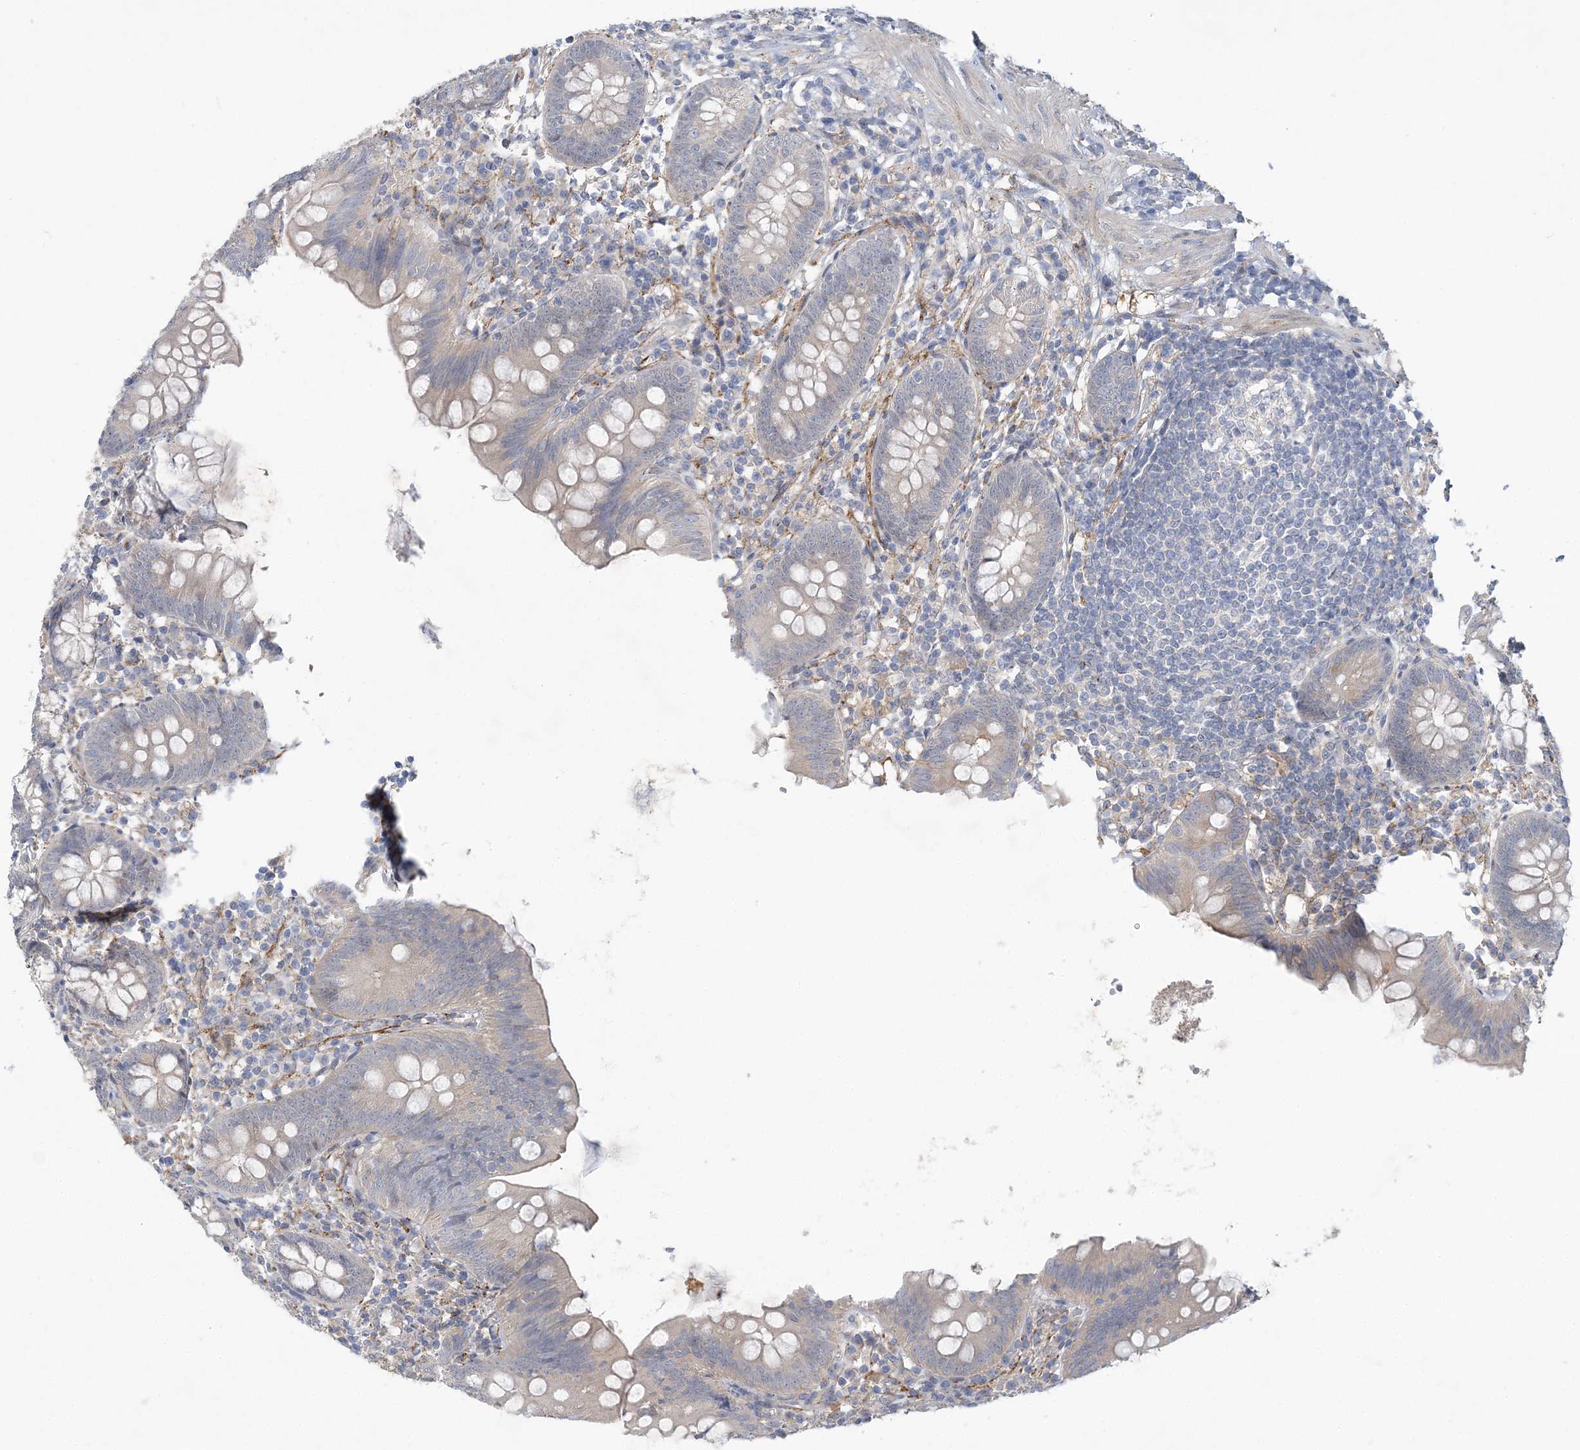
{"staining": {"intensity": "negative", "quantity": "none", "location": "none"}, "tissue": "appendix", "cell_type": "Glandular cells", "image_type": "normal", "snomed": [{"axis": "morphology", "description": "Normal tissue, NOS"}, {"axis": "topography", "description": "Appendix"}], "caption": "High power microscopy image of an IHC photomicrograph of normal appendix, revealing no significant staining in glandular cells.", "gene": "ANKRD35", "patient": {"sex": "female", "age": 62}}